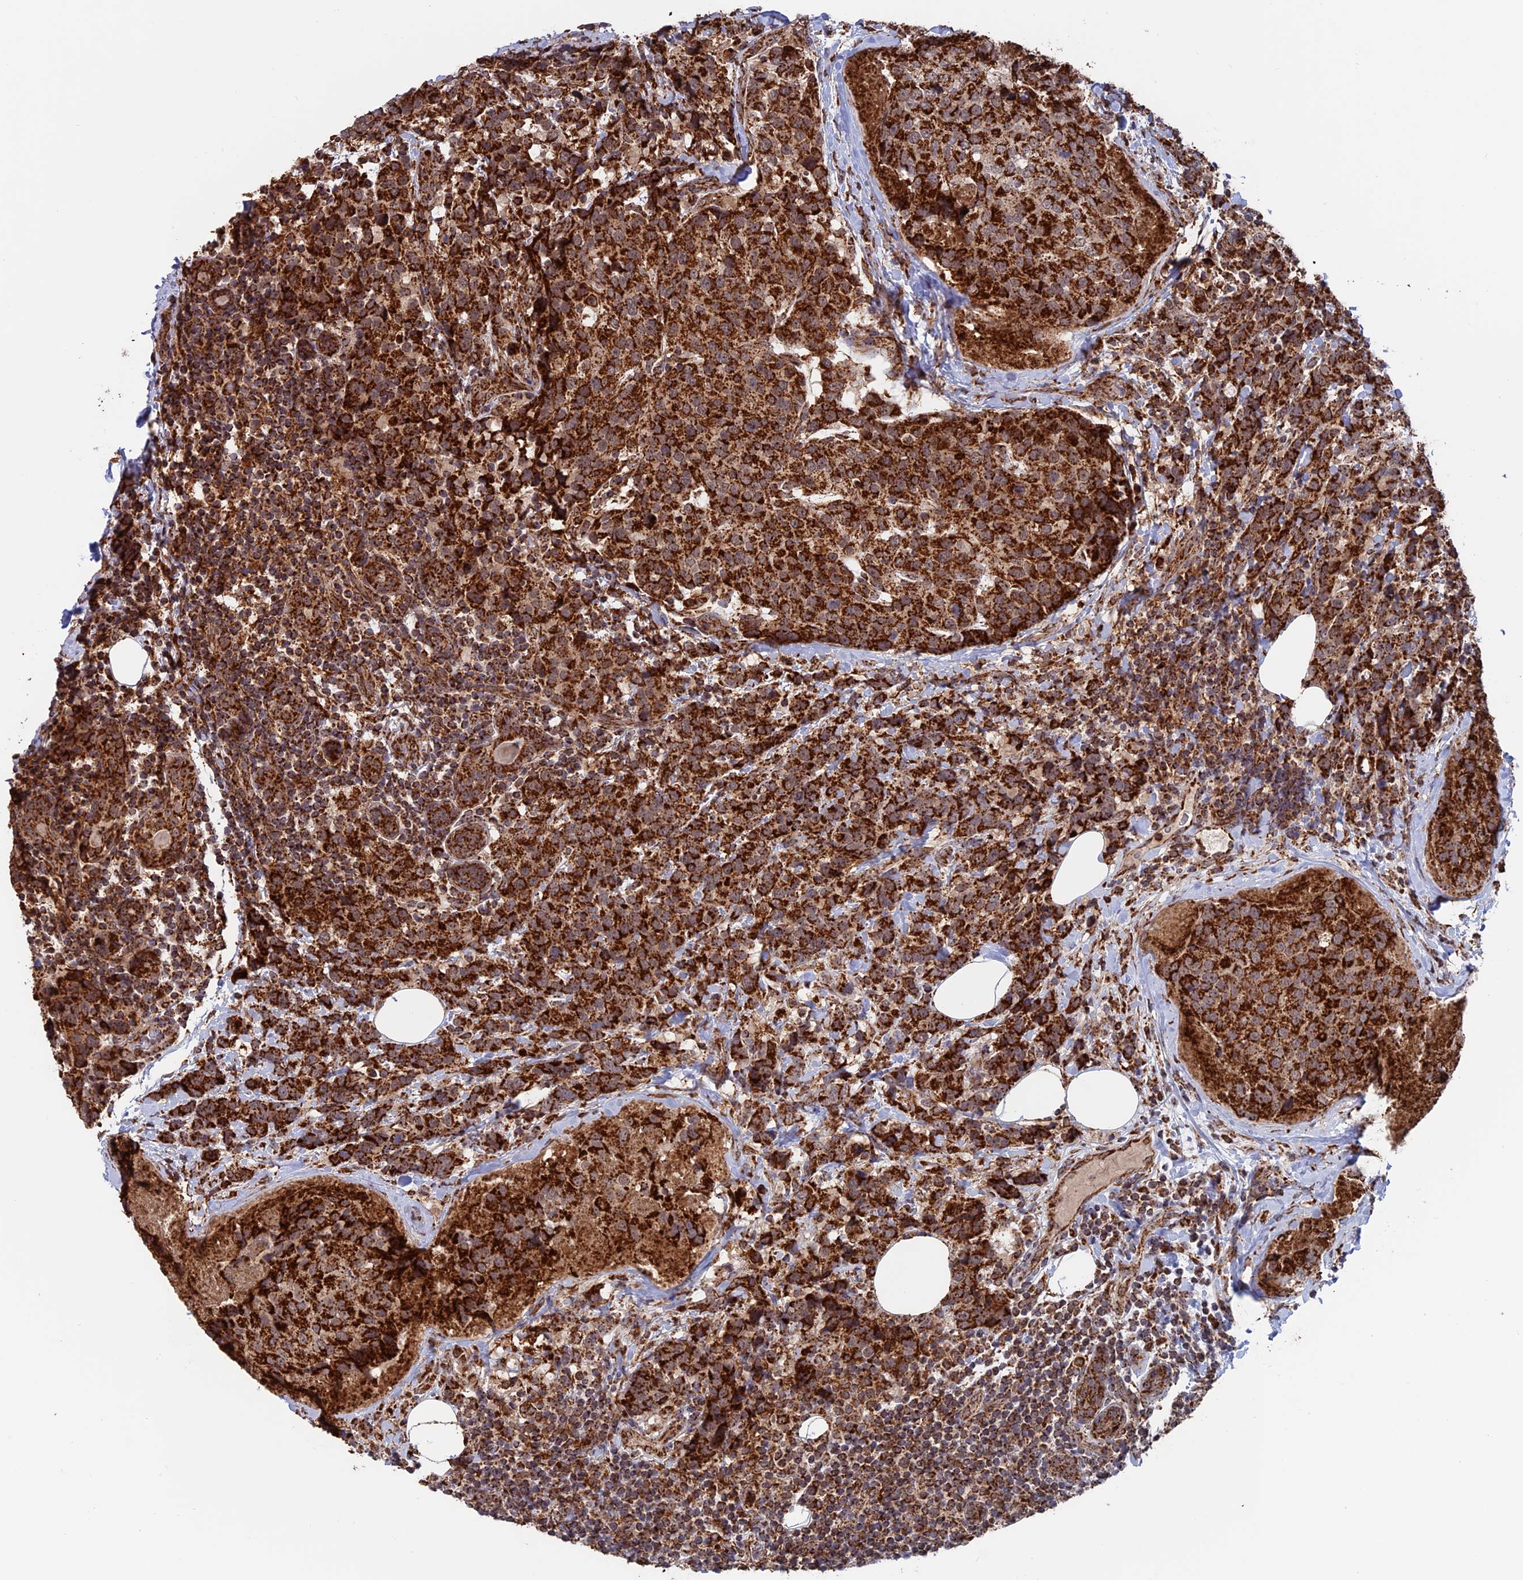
{"staining": {"intensity": "strong", "quantity": ">75%", "location": "cytoplasmic/membranous"}, "tissue": "breast cancer", "cell_type": "Tumor cells", "image_type": "cancer", "snomed": [{"axis": "morphology", "description": "Lobular carcinoma"}, {"axis": "topography", "description": "Breast"}], "caption": "High-power microscopy captured an IHC histopathology image of breast lobular carcinoma, revealing strong cytoplasmic/membranous staining in approximately >75% of tumor cells.", "gene": "DTYMK", "patient": {"sex": "female", "age": 59}}